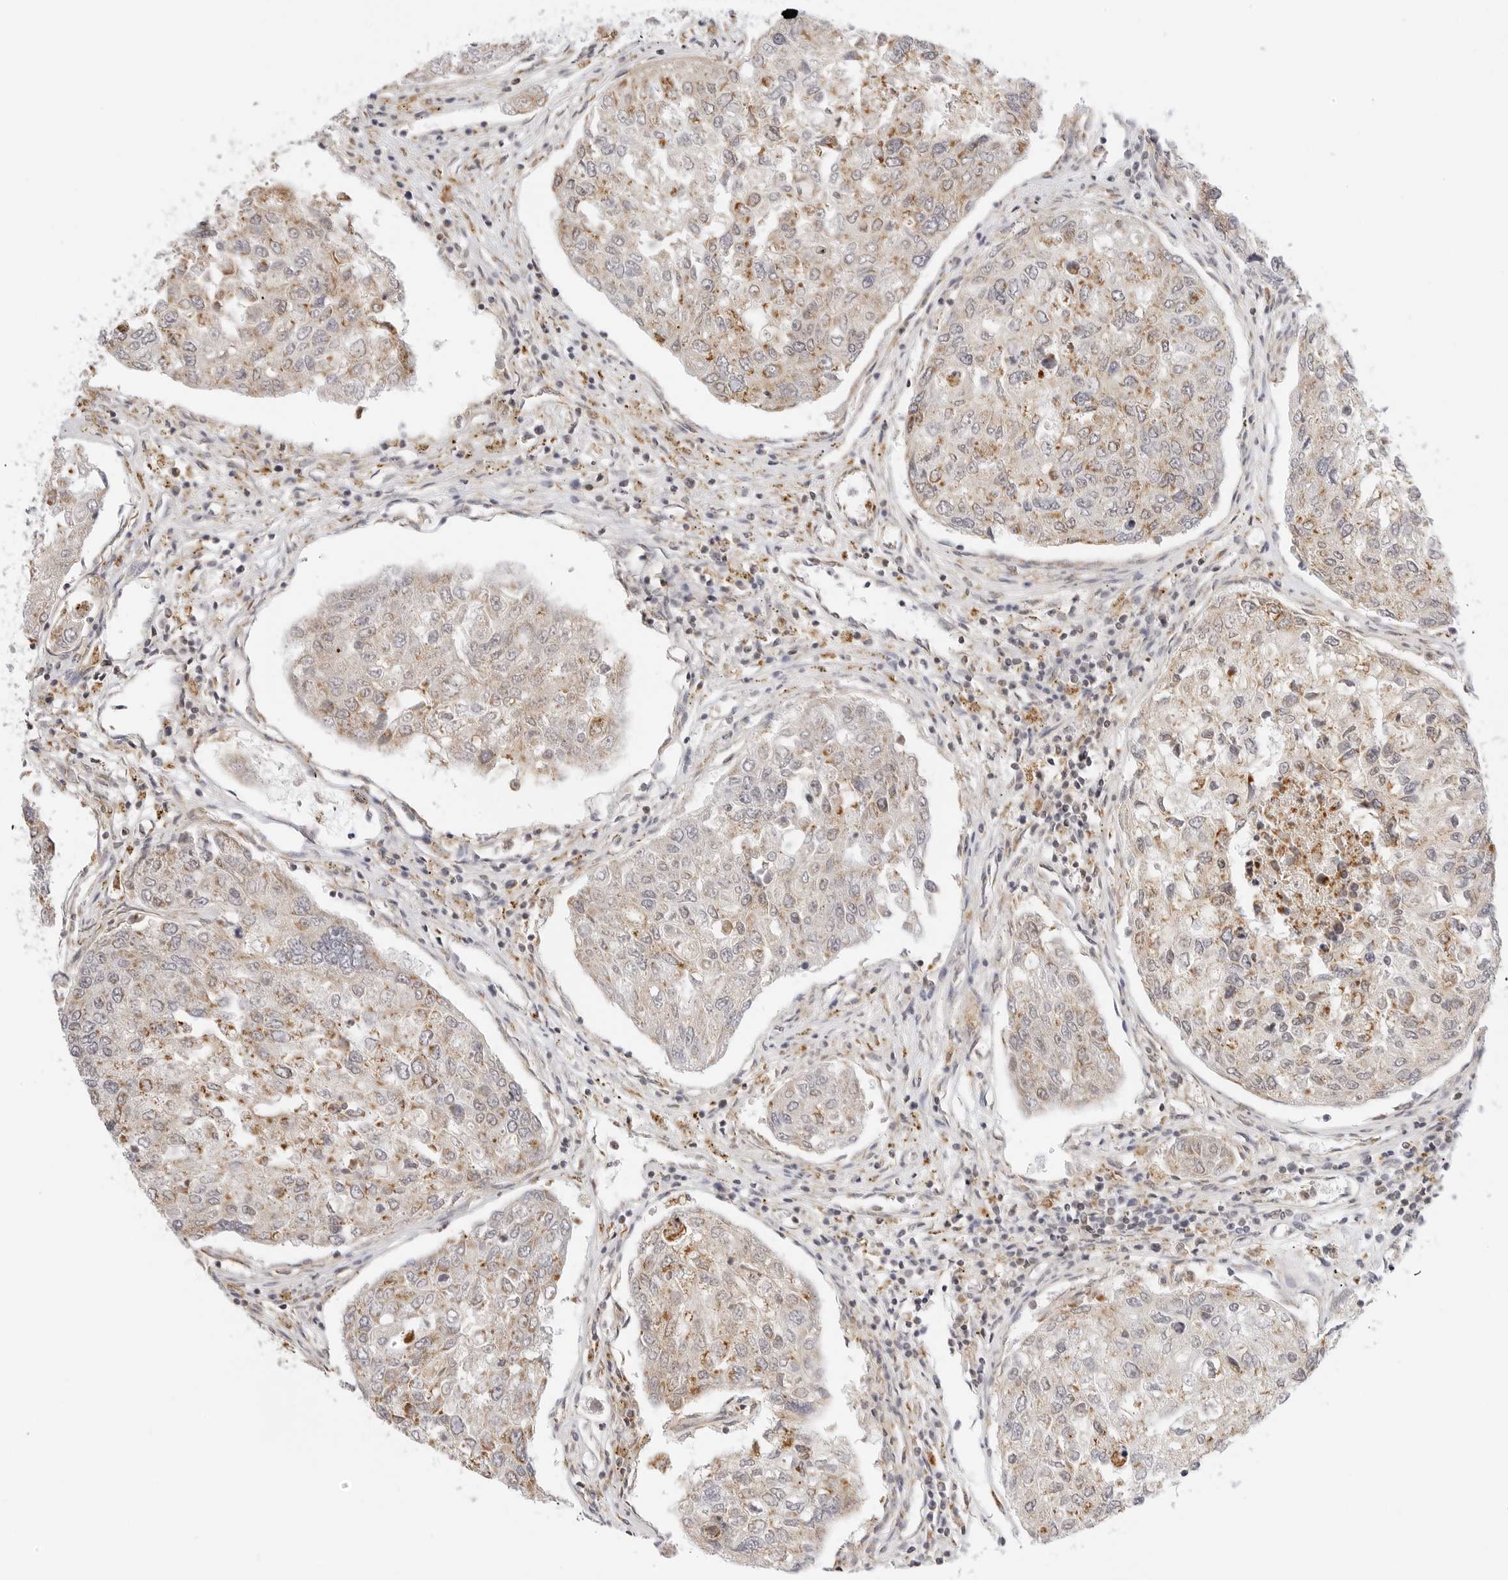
{"staining": {"intensity": "moderate", "quantity": "25%-75%", "location": "cytoplasmic/membranous"}, "tissue": "urothelial cancer", "cell_type": "Tumor cells", "image_type": "cancer", "snomed": [{"axis": "morphology", "description": "Urothelial carcinoma, High grade"}, {"axis": "topography", "description": "Lymph node"}, {"axis": "topography", "description": "Urinary bladder"}], "caption": "Immunohistochemistry of human urothelial cancer demonstrates medium levels of moderate cytoplasmic/membranous expression in about 25%-75% of tumor cells.", "gene": "GORAB", "patient": {"sex": "male", "age": 51}}